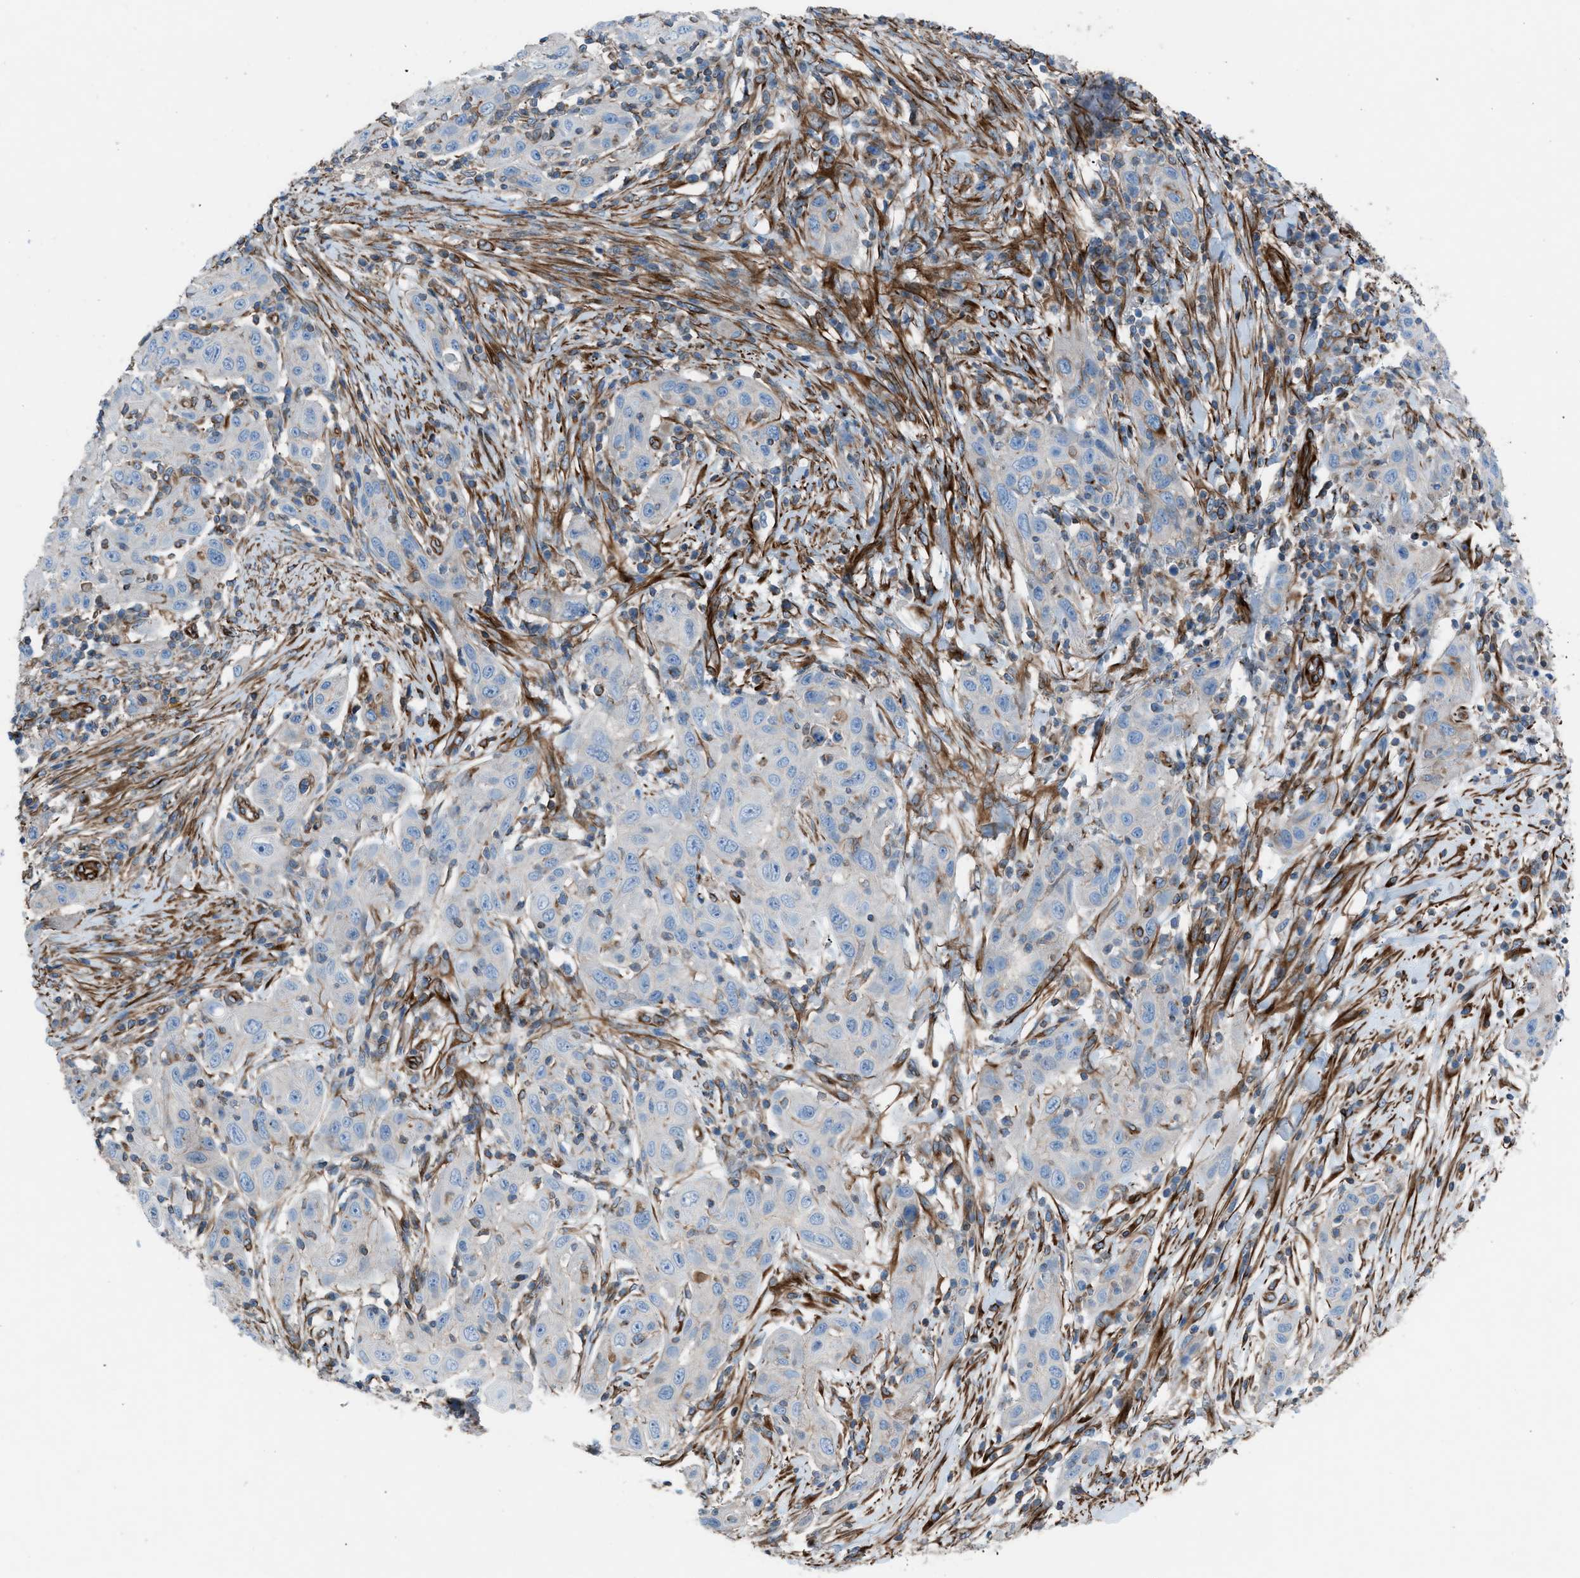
{"staining": {"intensity": "negative", "quantity": "none", "location": "none"}, "tissue": "skin cancer", "cell_type": "Tumor cells", "image_type": "cancer", "snomed": [{"axis": "morphology", "description": "Squamous cell carcinoma, NOS"}, {"axis": "topography", "description": "Skin"}], "caption": "Micrograph shows no significant protein positivity in tumor cells of skin cancer (squamous cell carcinoma).", "gene": "CABP7", "patient": {"sex": "female", "age": 88}}